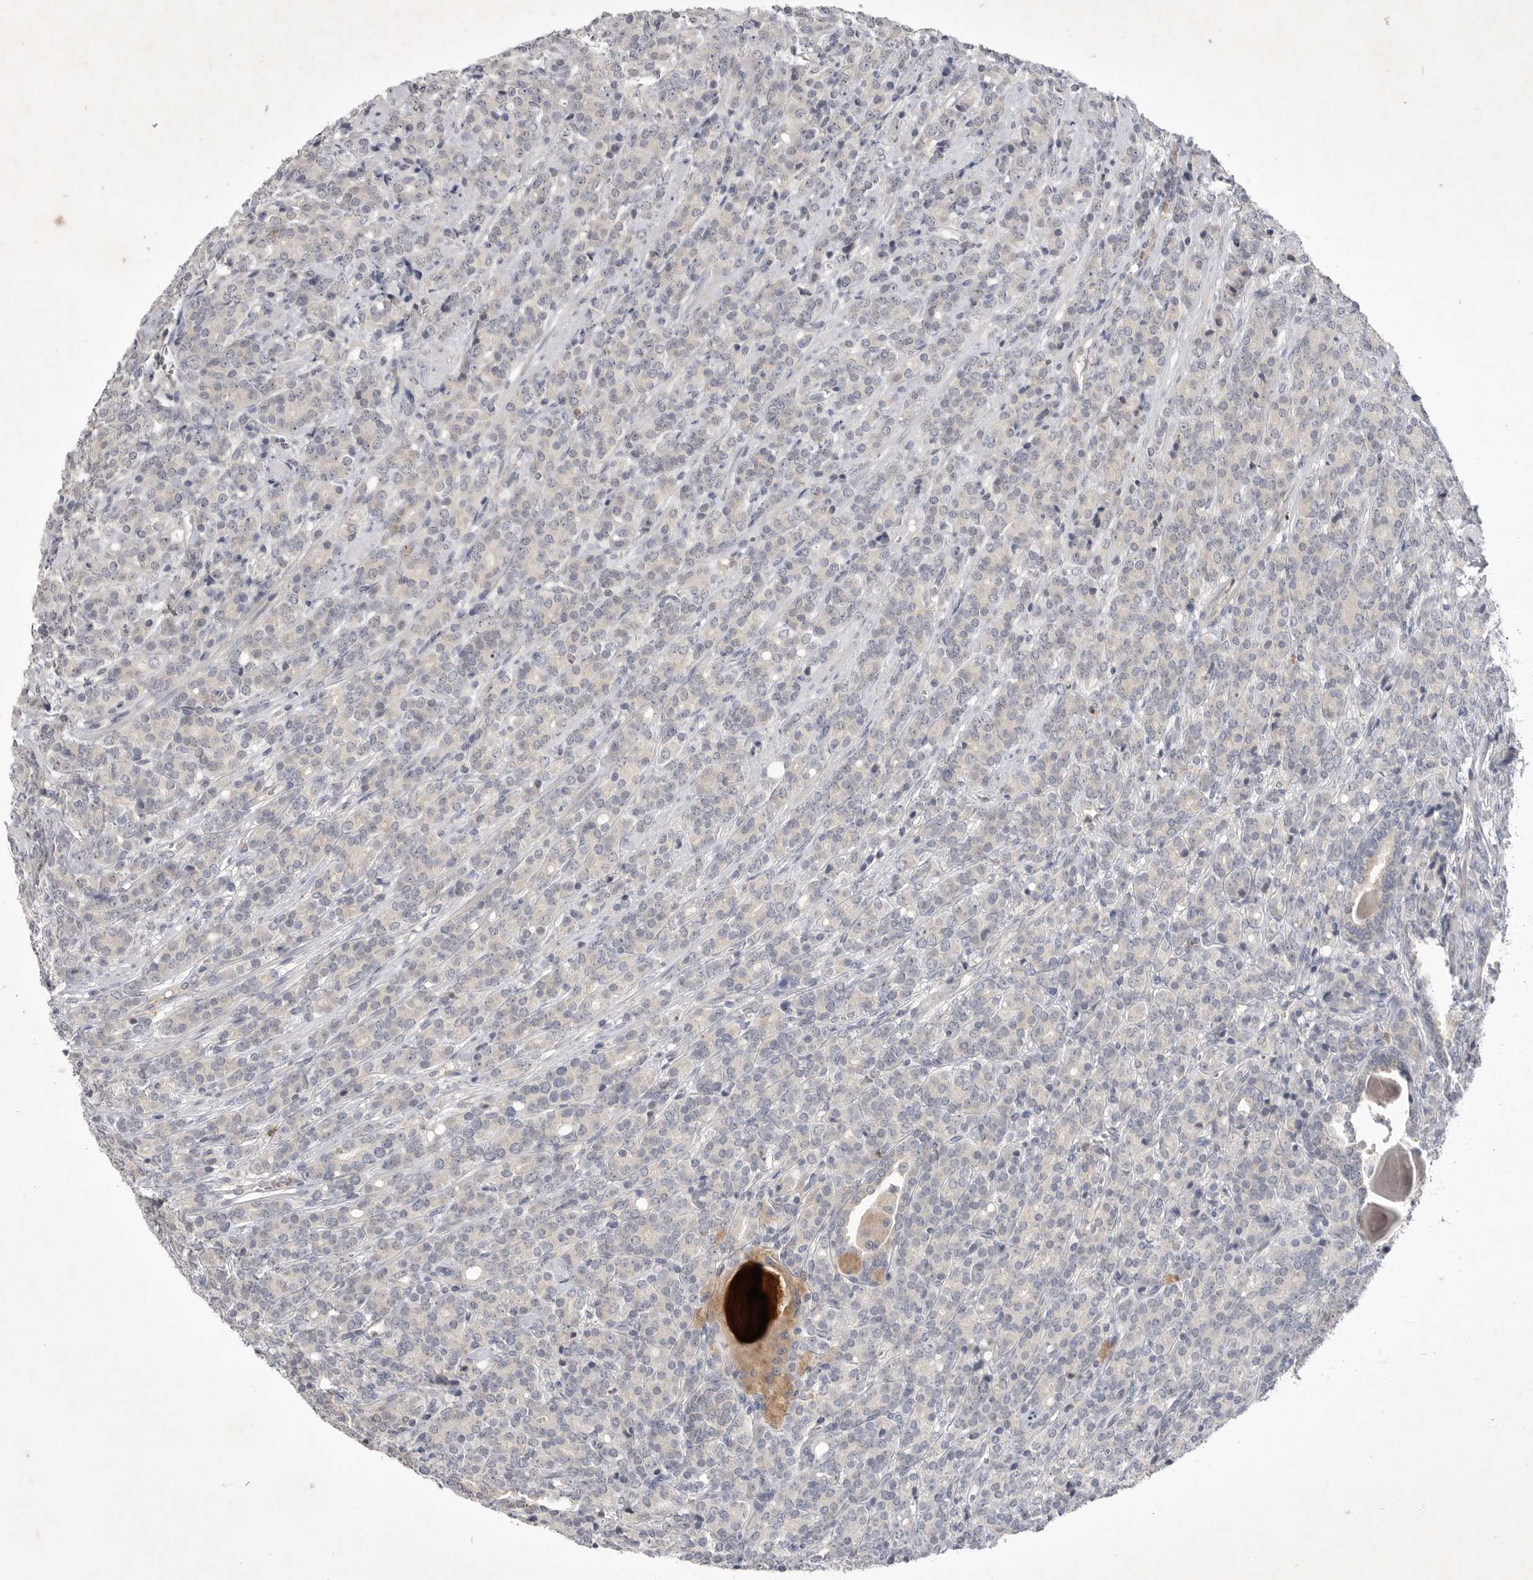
{"staining": {"intensity": "negative", "quantity": "none", "location": "none"}, "tissue": "prostate cancer", "cell_type": "Tumor cells", "image_type": "cancer", "snomed": [{"axis": "morphology", "description": "Adenocarcinoma, High grade"}, {"axis": "topography", "description": "Prostate"}], "caption": "Prostate cancer stained for a protein using immunohistochemistry displays no positivity tumor cells.", "gene": "ITGAD", "patient": {"sex": "male", "age": 62}}